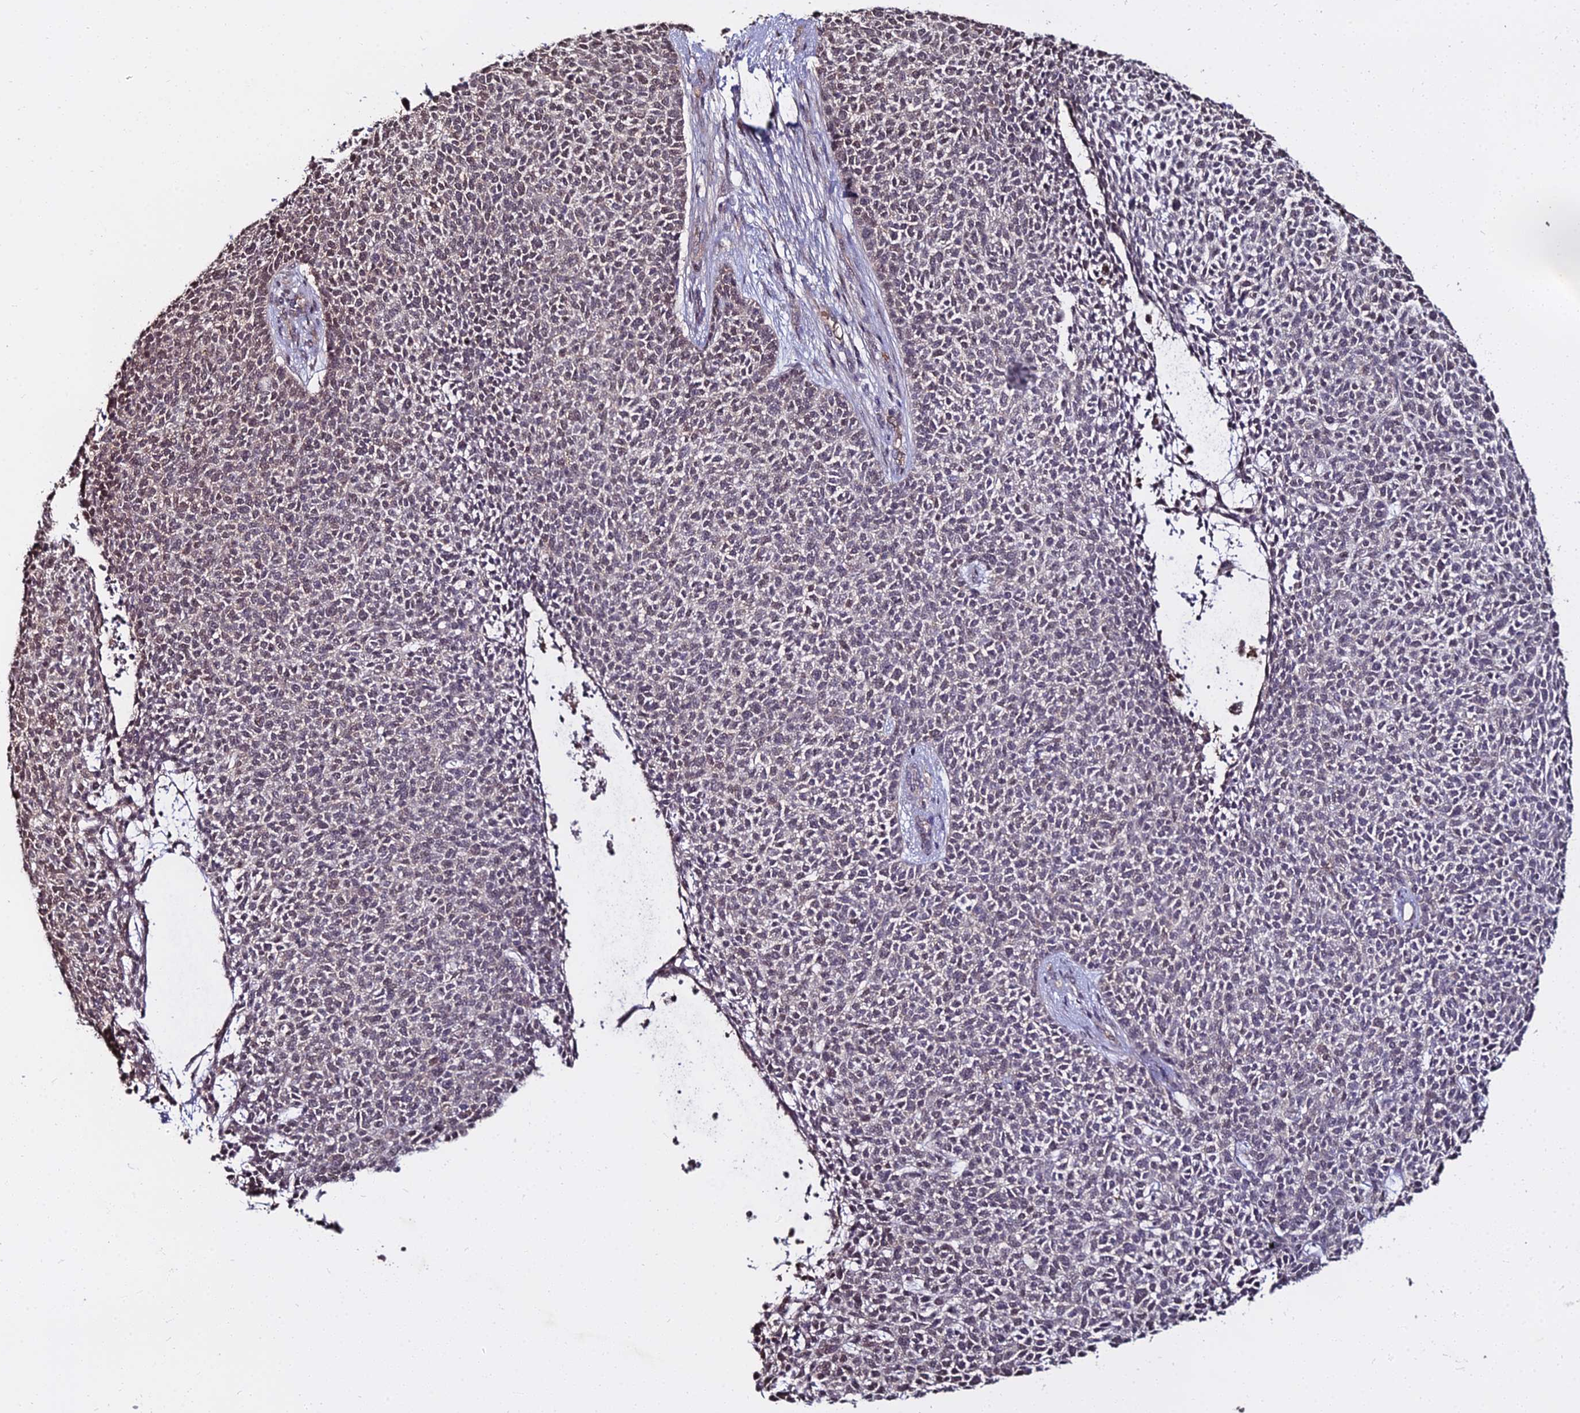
{"staining": {"intensity": "negative", "quantity": "none", "location": "none"}, "tissue": "skin cancer", "cell_type": "Tumor cells", "image_type": "cancer", "snomed": [{"axis": "morphology", "description": "Basal cell carcinoma"}, {"axis": "topography", "description": "Skin"}], "caption": "Immunohistochemistry of skin basal cell carcinoma exhibits no staining in tumor cells. (DAB (3,3'-diaminobenzidine) immunohistochemistry, high magnification).", "gene": "ZDBF2", "patient": {"sex": "female", "age": 84}}